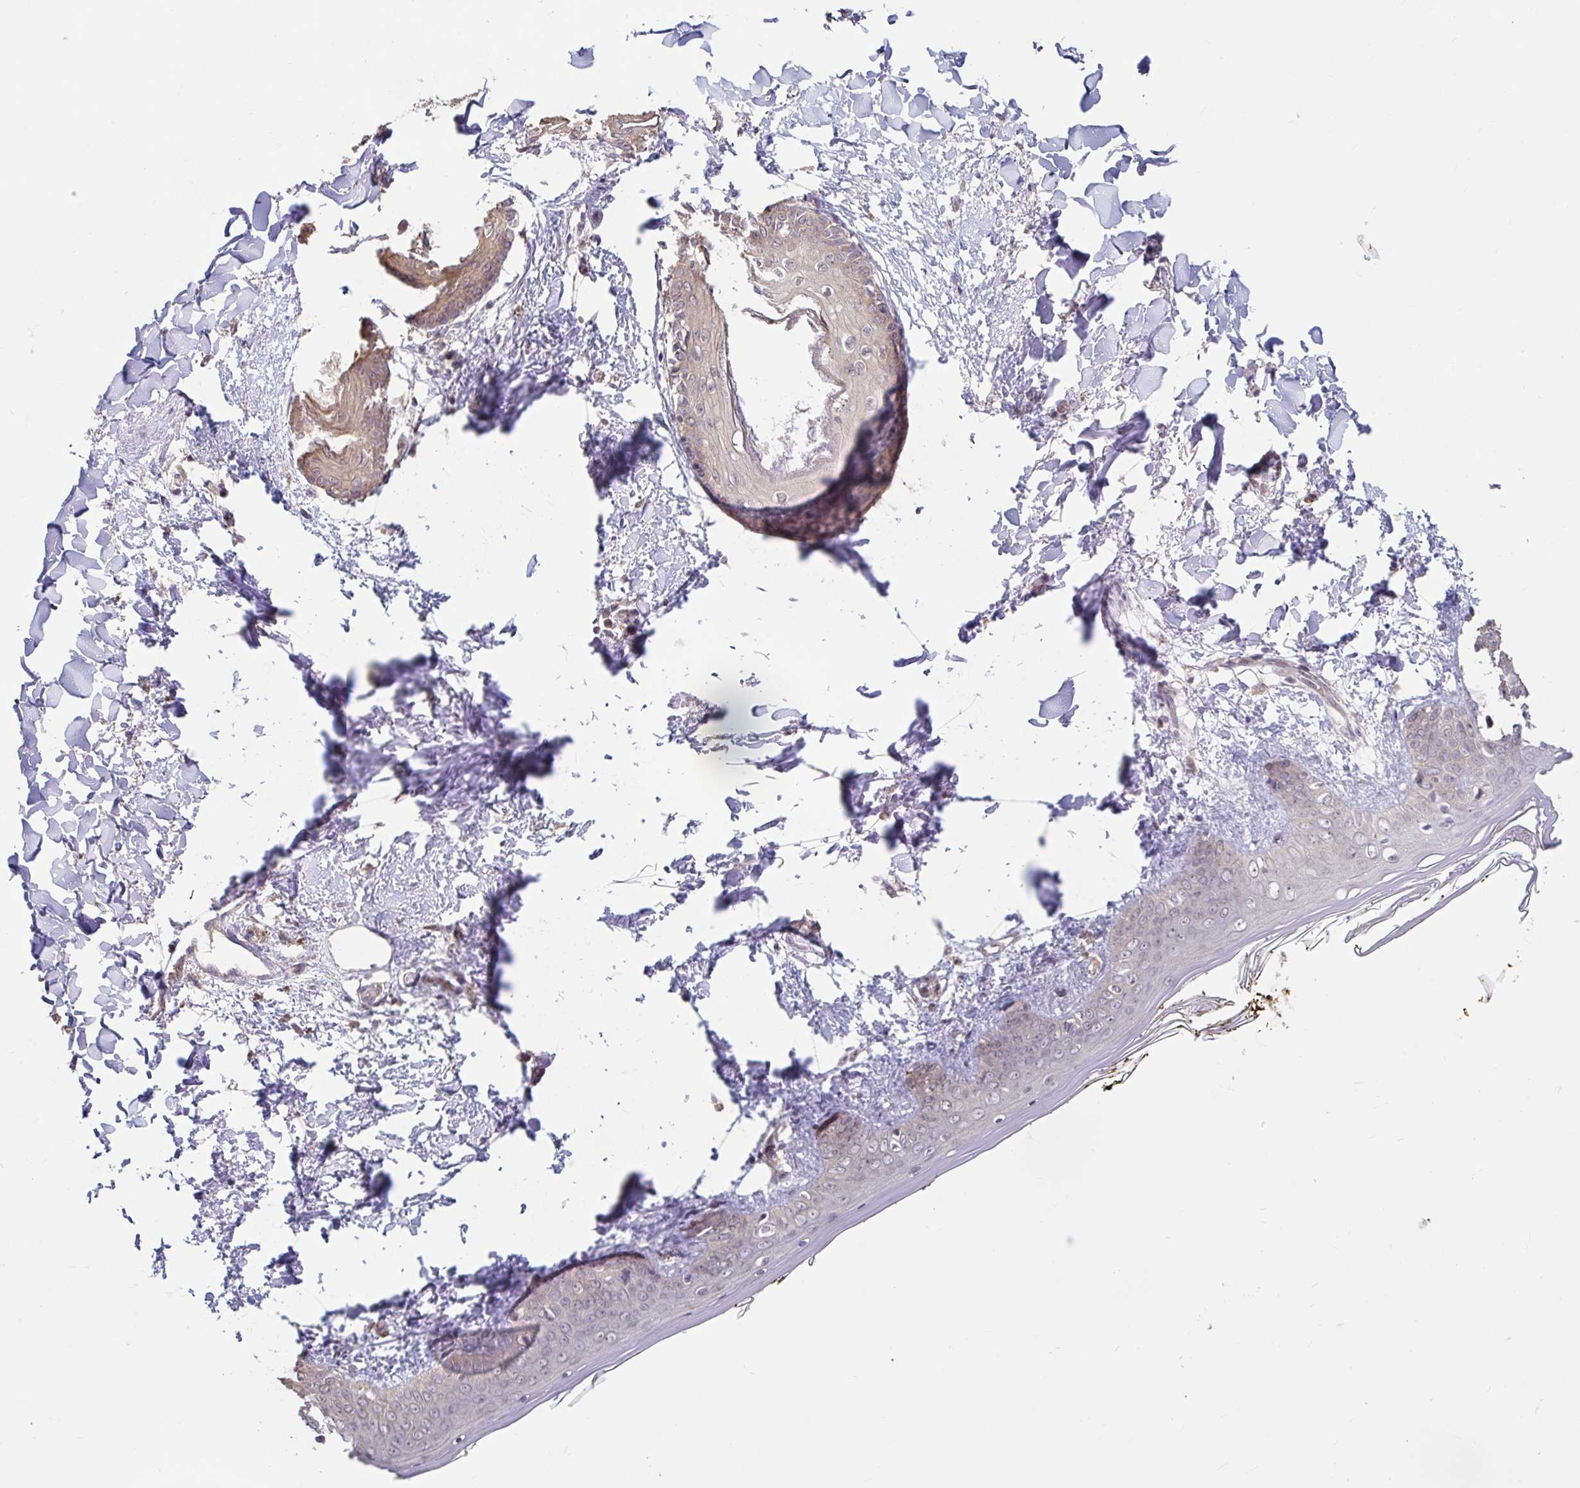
{"staining": {"intensity": "weak", "quantity": ">75%", "location": "cytoplasmic/membranous"}, "tissue": "skin", "cell_type": "Fibroblasts", "image_type": "normal", "snomed": [{"axis": "morphology", "description": "Normal tissue, NOS"}, {"axis": "topography", "description": "Skin"}], "caption": "A high-resolution image shows immunohistochemistry staining of benign skin, which shows weak cytoplasmic/membranous expression in about >75% of fibroblasts. The protein of interest is shown in brown color, while the nuclei are stained blue.", "gene": "STYXL1", "patient": {"sex": "female", "age": 34}}